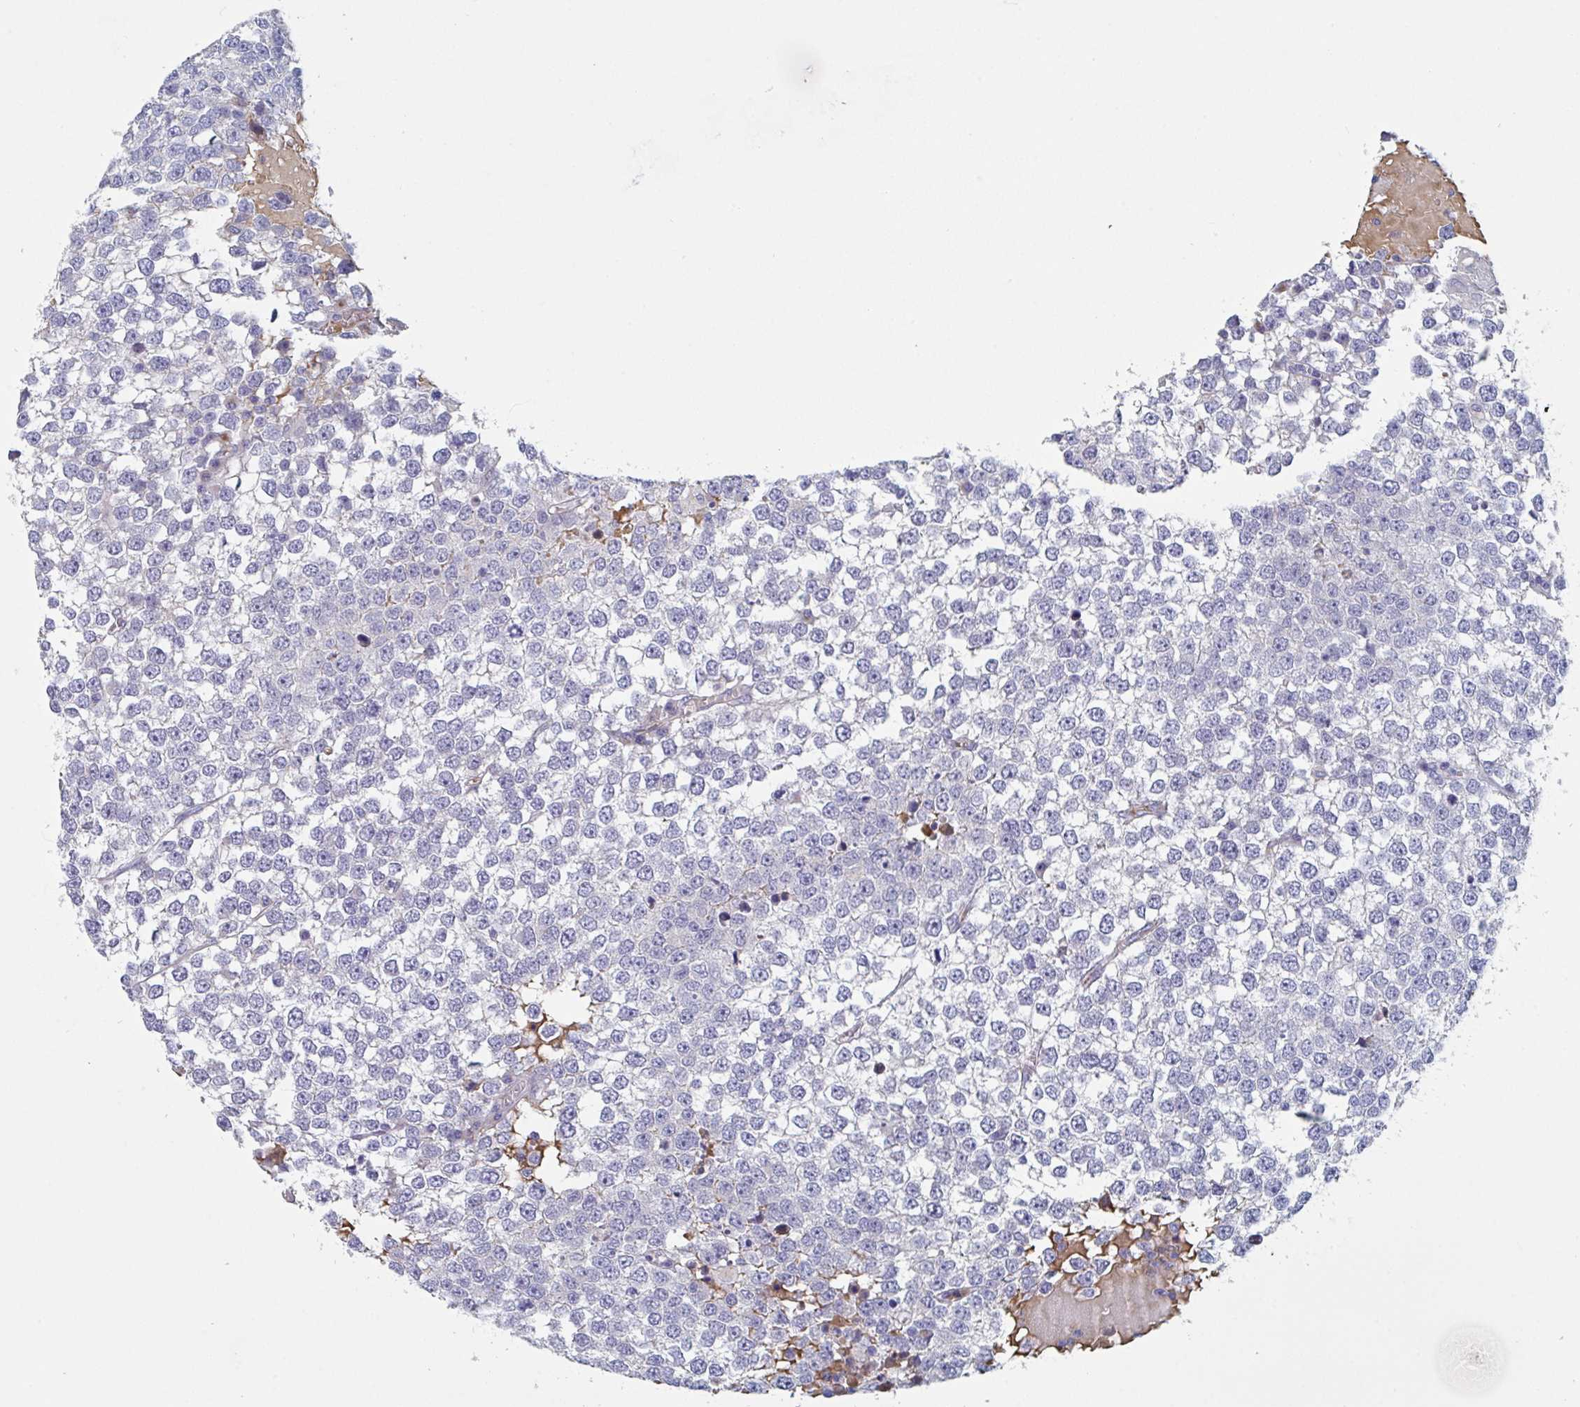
{"staining": {"intensity": "negative", "quantity": "none", "location": "none"}, "tissue": "testis cancer", "cell_type": "Tumor cells", "image_type": "cancer", "snomed": [{"axis": "morphology", "description": "Seminoma, NOS"}, {"axis": "topography", "description": "Testis"}], "caption": "An immunohistochemistry image of seminoma (testis) is shown. There is no staining in tumor cells of seminoma (testis). (Brightfield microscopy of DAB (3,3'-diaminobenzidine) IHC at high magnification).", "gene": "NT5C3B", "patient": {"sex": "male", "age": 65}}